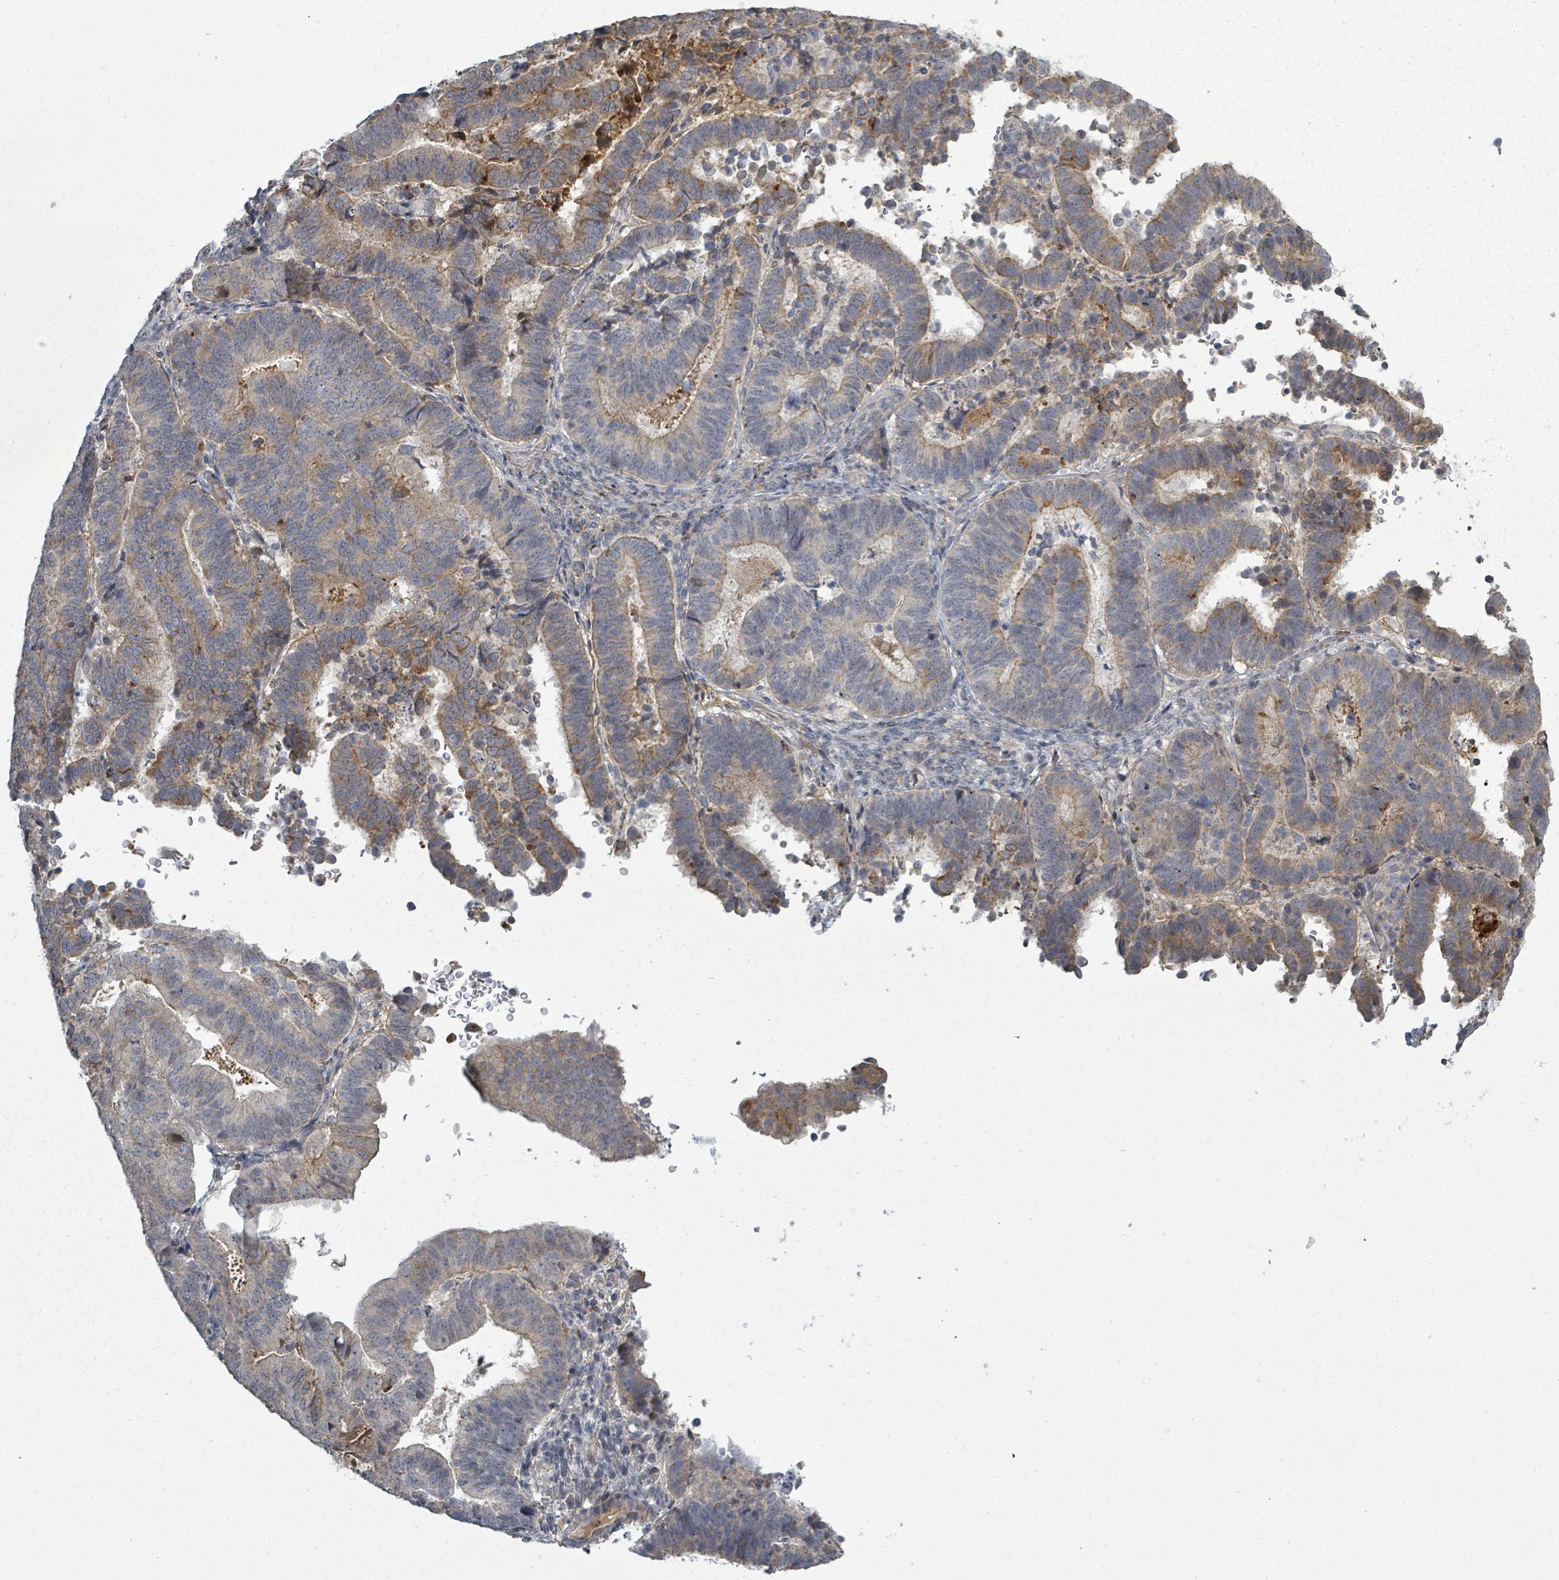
{"staining": {"intensity": "weak", "quantity": "25%-75%", "location": "cytoplasmic/membranous"}, "tissue": "endometrial cancer", "cell_type": "Tumor cells", "image_type": "cancer", "snomed": [{"axis": "morphology", "description": "Adenocarcinoma, NOS"}, {"axis": "topography", "description": "Endometrium"}], "caption": "Endometrial cancer (adenocarcinoma) stained for a protein demonstrates weak cytoplasmic/membranous positivity in tumor cells. Using DAB (3,3'-diaminobenzidine) (brown) and hematoxylin (blue) stains, captured at high magnification using brightfield microscopy.", "gene": "LEFTY2", "patient": {"sex": "female", "age": 70}}